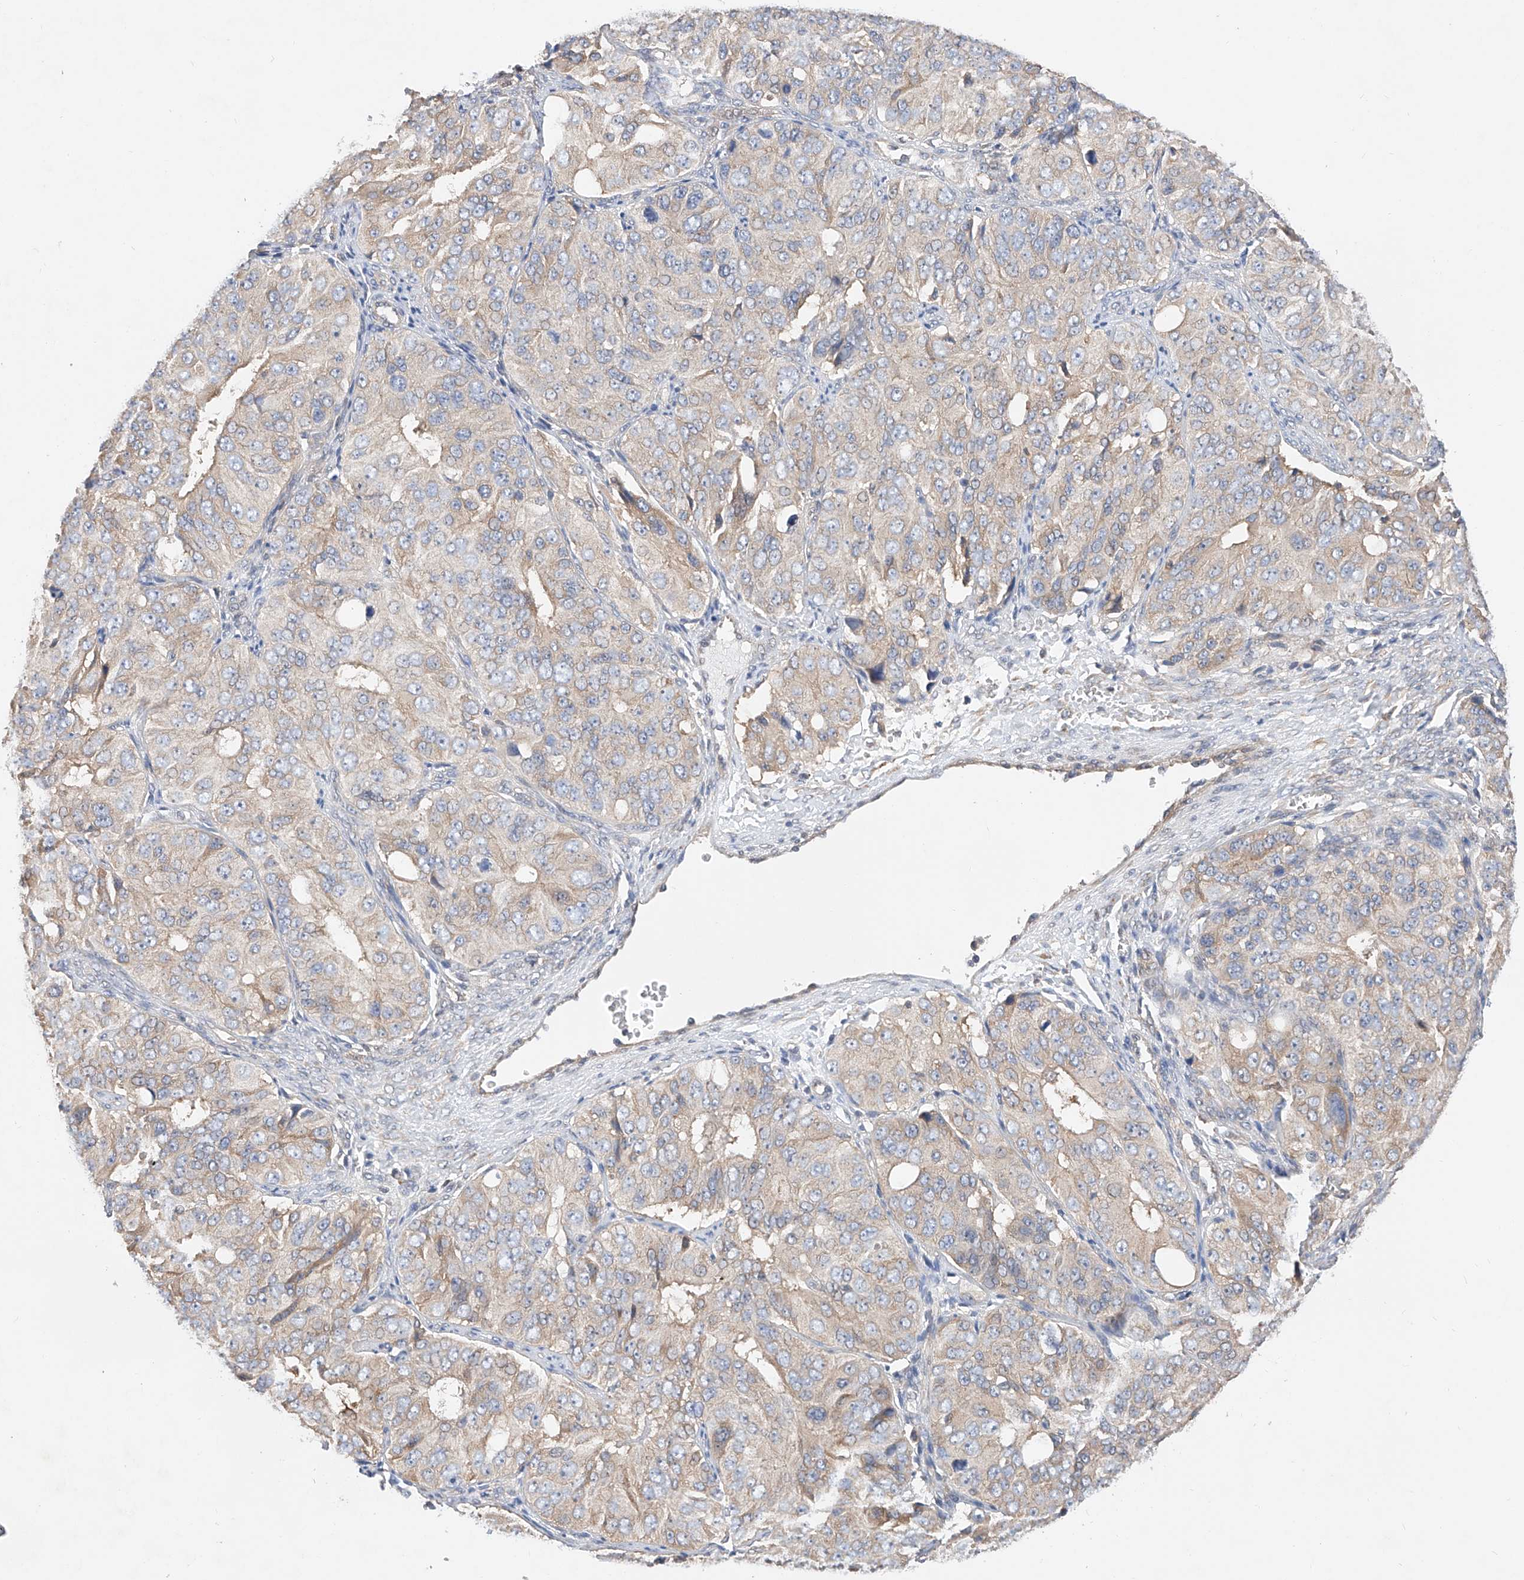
{"staining": {"intensity": "weak", "quantity": "25%-75%", "location": "cytoplasmic/membranous"}, "tissue": "ovarian cancer", "cell_type": "Tumor cells", "image_type": "cancer", "snomed": [{"axis": "morphology", "description": "Carcinoma, endometroid"}, {"axis": "topography", "description": "Ovary"}], "caption": "Immunohistochemical staining of human ovarian cancer (endometroid carcinoma) displays low levels of weak cytoplasmic/membranous protein staining in about 25%-75% of tumor cells. (DAB IHC with brightfield microscopy, high magnification).", "gene": "ZSCAN4", "patient": {"sex": "female", "age": 51}}